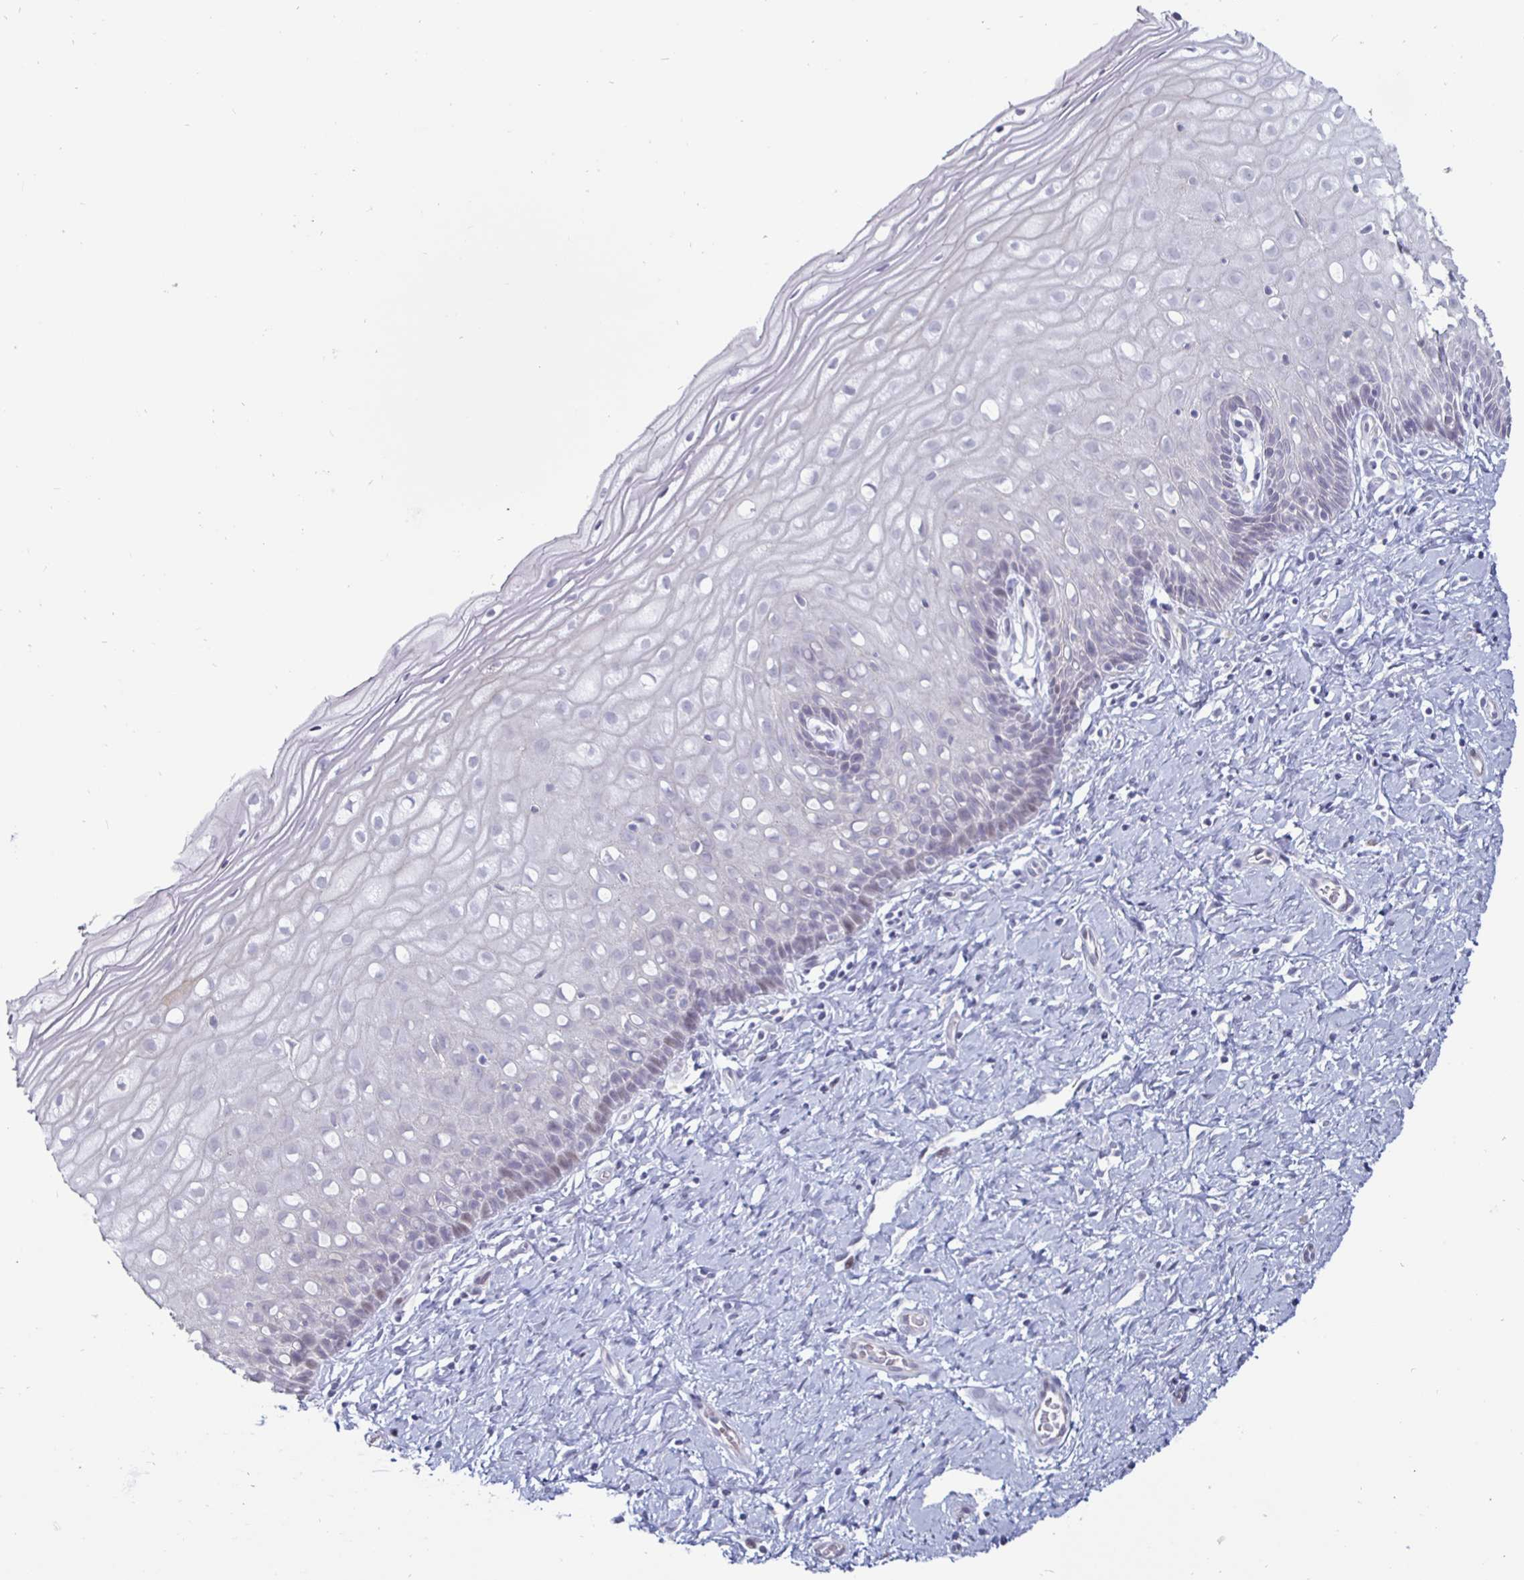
{"staining": {"intensity": "negative", "quantity": "none", "location": "none"}, "tissue": "cervix", "cell_type": "Glandular cells", "image_type": "normal", "snomed": [{"axis": "morphology", "description": "Normal tissue, NOS"}, {"axis": "topography", "description": "Cervix"}], "caption": "Cervix was stained to show a protein in brown. There is no significant positivity in glandular cells. (DAB (3,3'-diaminobenzidine) IHC with hematoxylin counter stain).", "gene": "OOSP2", "patient": {"sex": "female", "age": 37}}